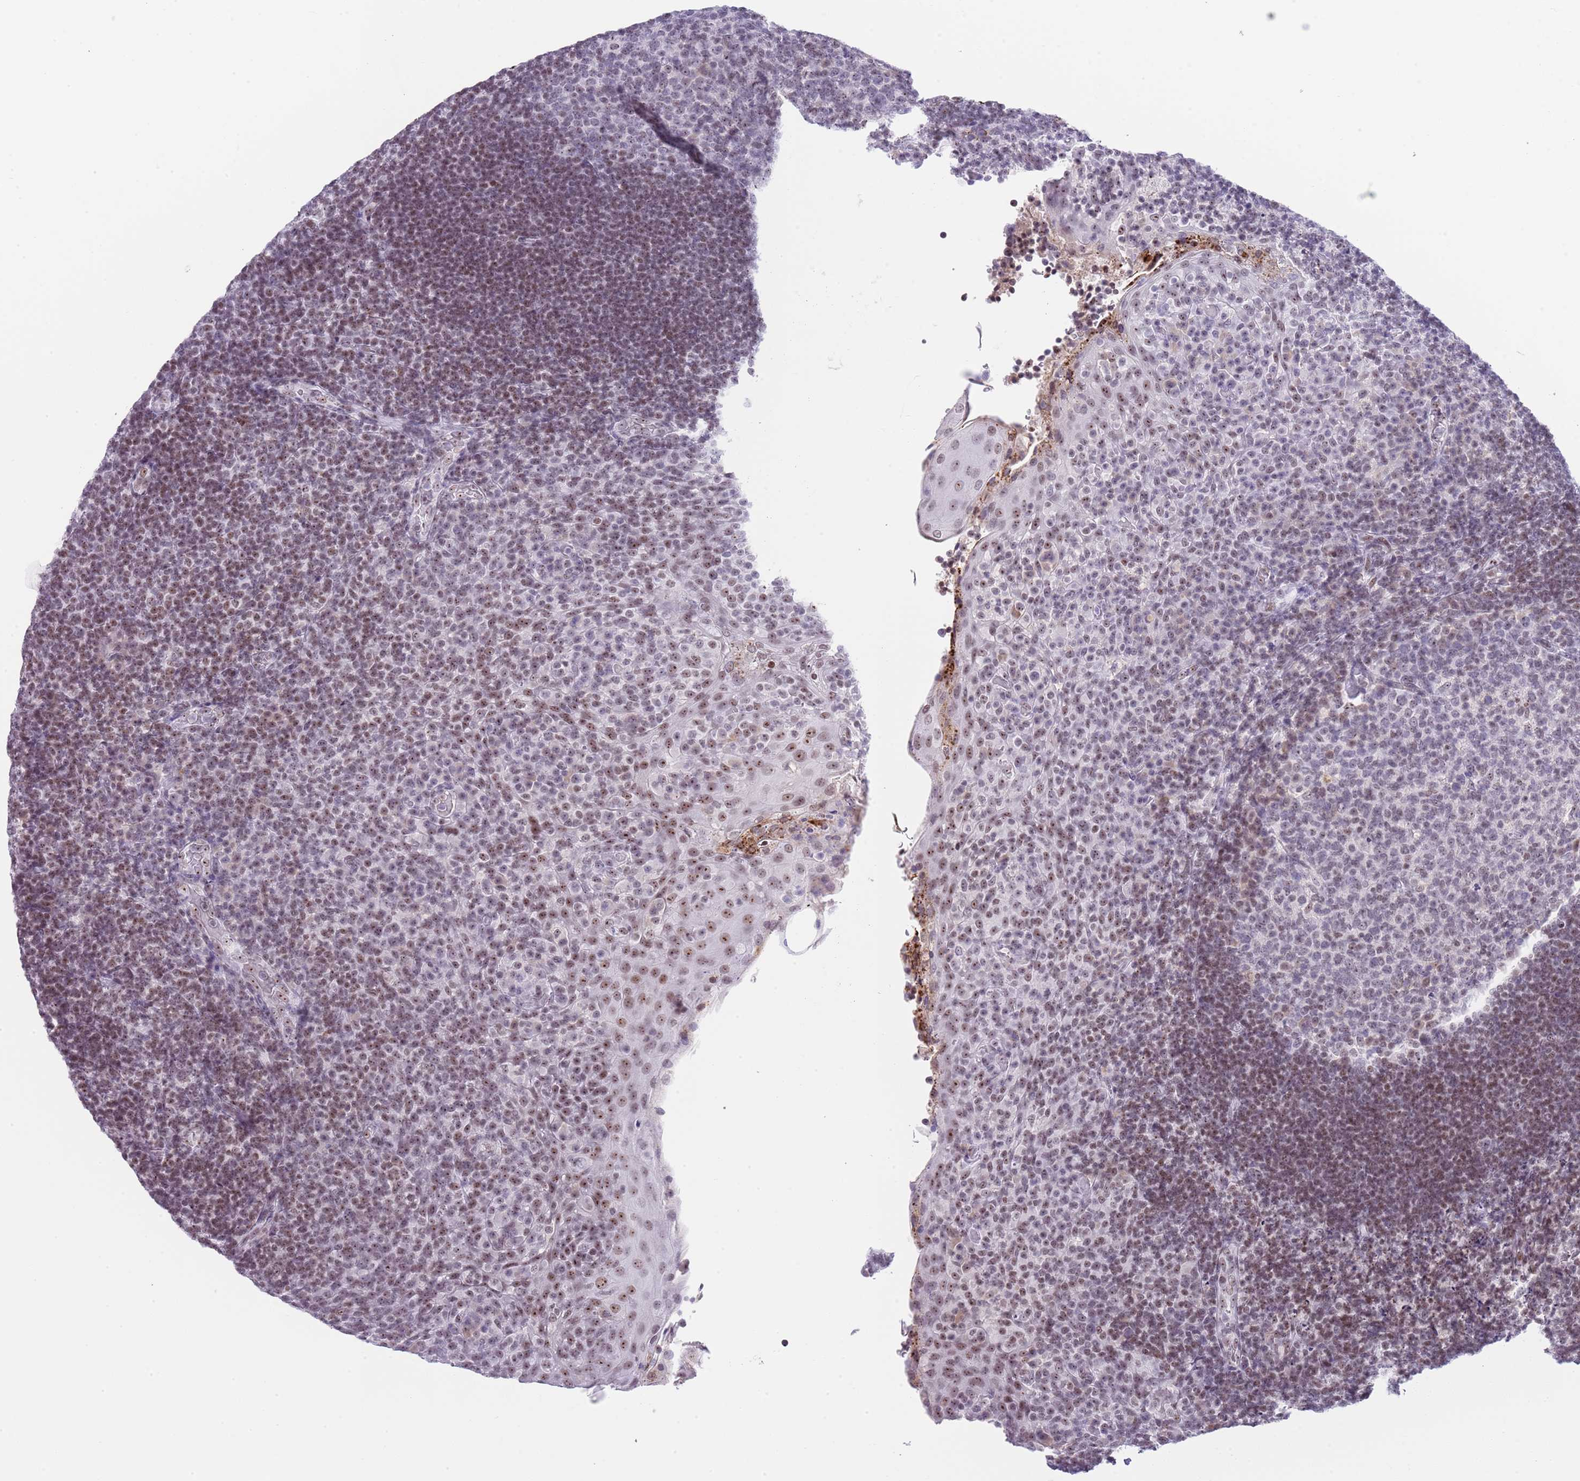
{"staining": {"intensity": "weak", "quantity": "<25%", "location": "nuclear"}, "tissue": "tonsil", "cell_type": "Germinal center cells", "image_type": "normal", "snomed": [{"axis": "morphology", "description": "Normal tissue, NOS"}, {"axis": "topography", "description": "Tonsil"}], "caption": "Immunohistochemistry photomicrograph of unremarkable human tonsil stained for a protein (brown), which reveals no expression in germinal center cells.", "gene": "NOP56", "patient": {"sex": "female", "age": 10}}